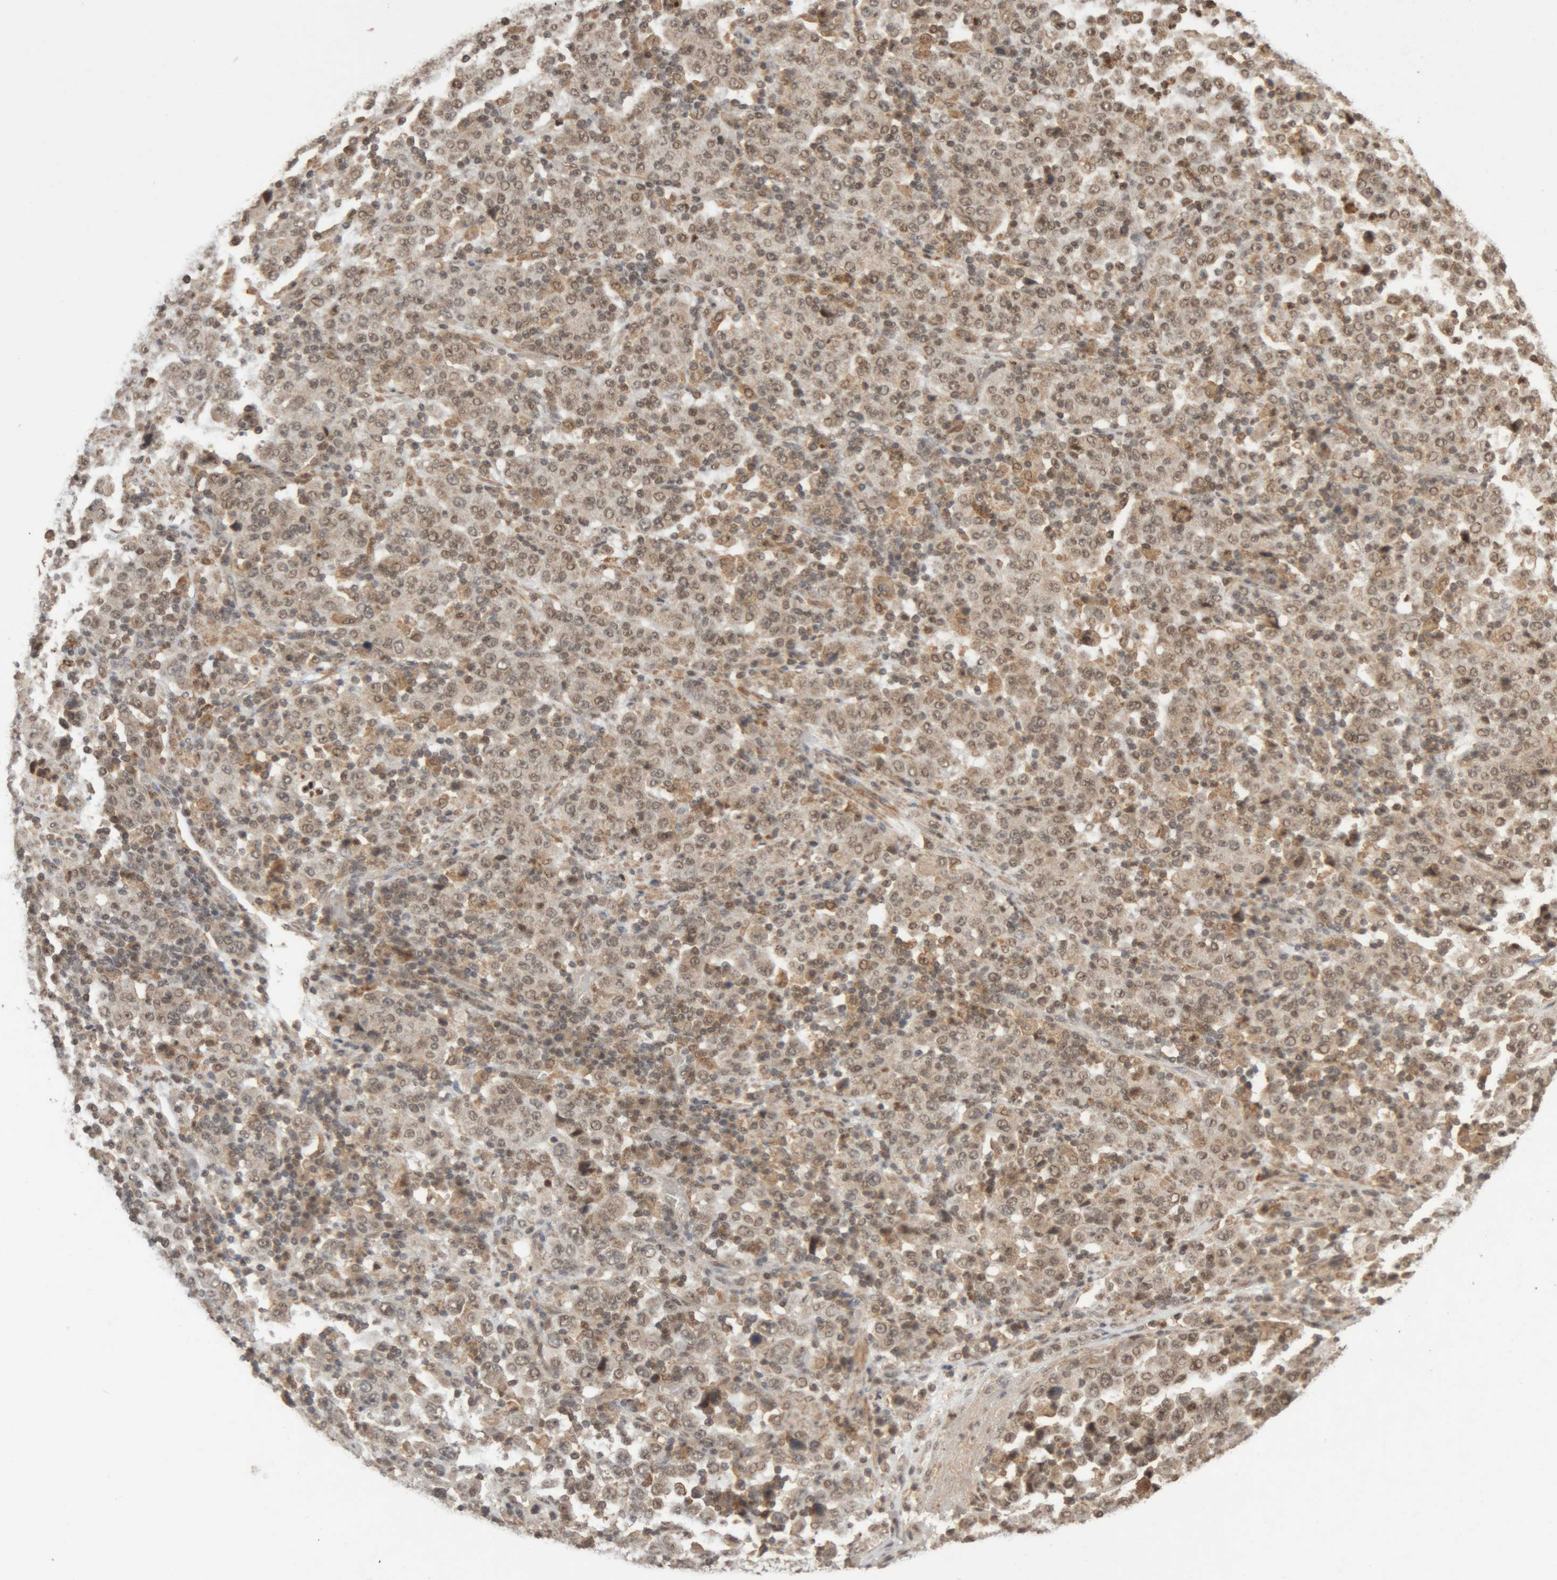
{"staining": {"intensity": "weak", "quantity": ">75%", "location": "nuclear"}, "tissue": "stomach cancer", "cell_type": "Tumor cells", "image_type": "cancer", "snomed": [{"axis": "morphology", "description": "Normal tissue, NOS"}, {"axis": "morphology", "description": "Adenocarcinoma, NOS"}, {"axis": "topography", "description": "Stomach, upper"}, {"axis": "topography", "description": "Stomach"}], "caption": "IHC photomicrograph of neoplastic tissue: human stomach cancer stained using immunohistochemistry (IHC) reveals low levels of weak protein expression localized specifically in the nuclear of tumor cells, appearing as a nuclear brown color.", "gene": "KEAP1", "patient": {"sex": "male", "age": 59}}